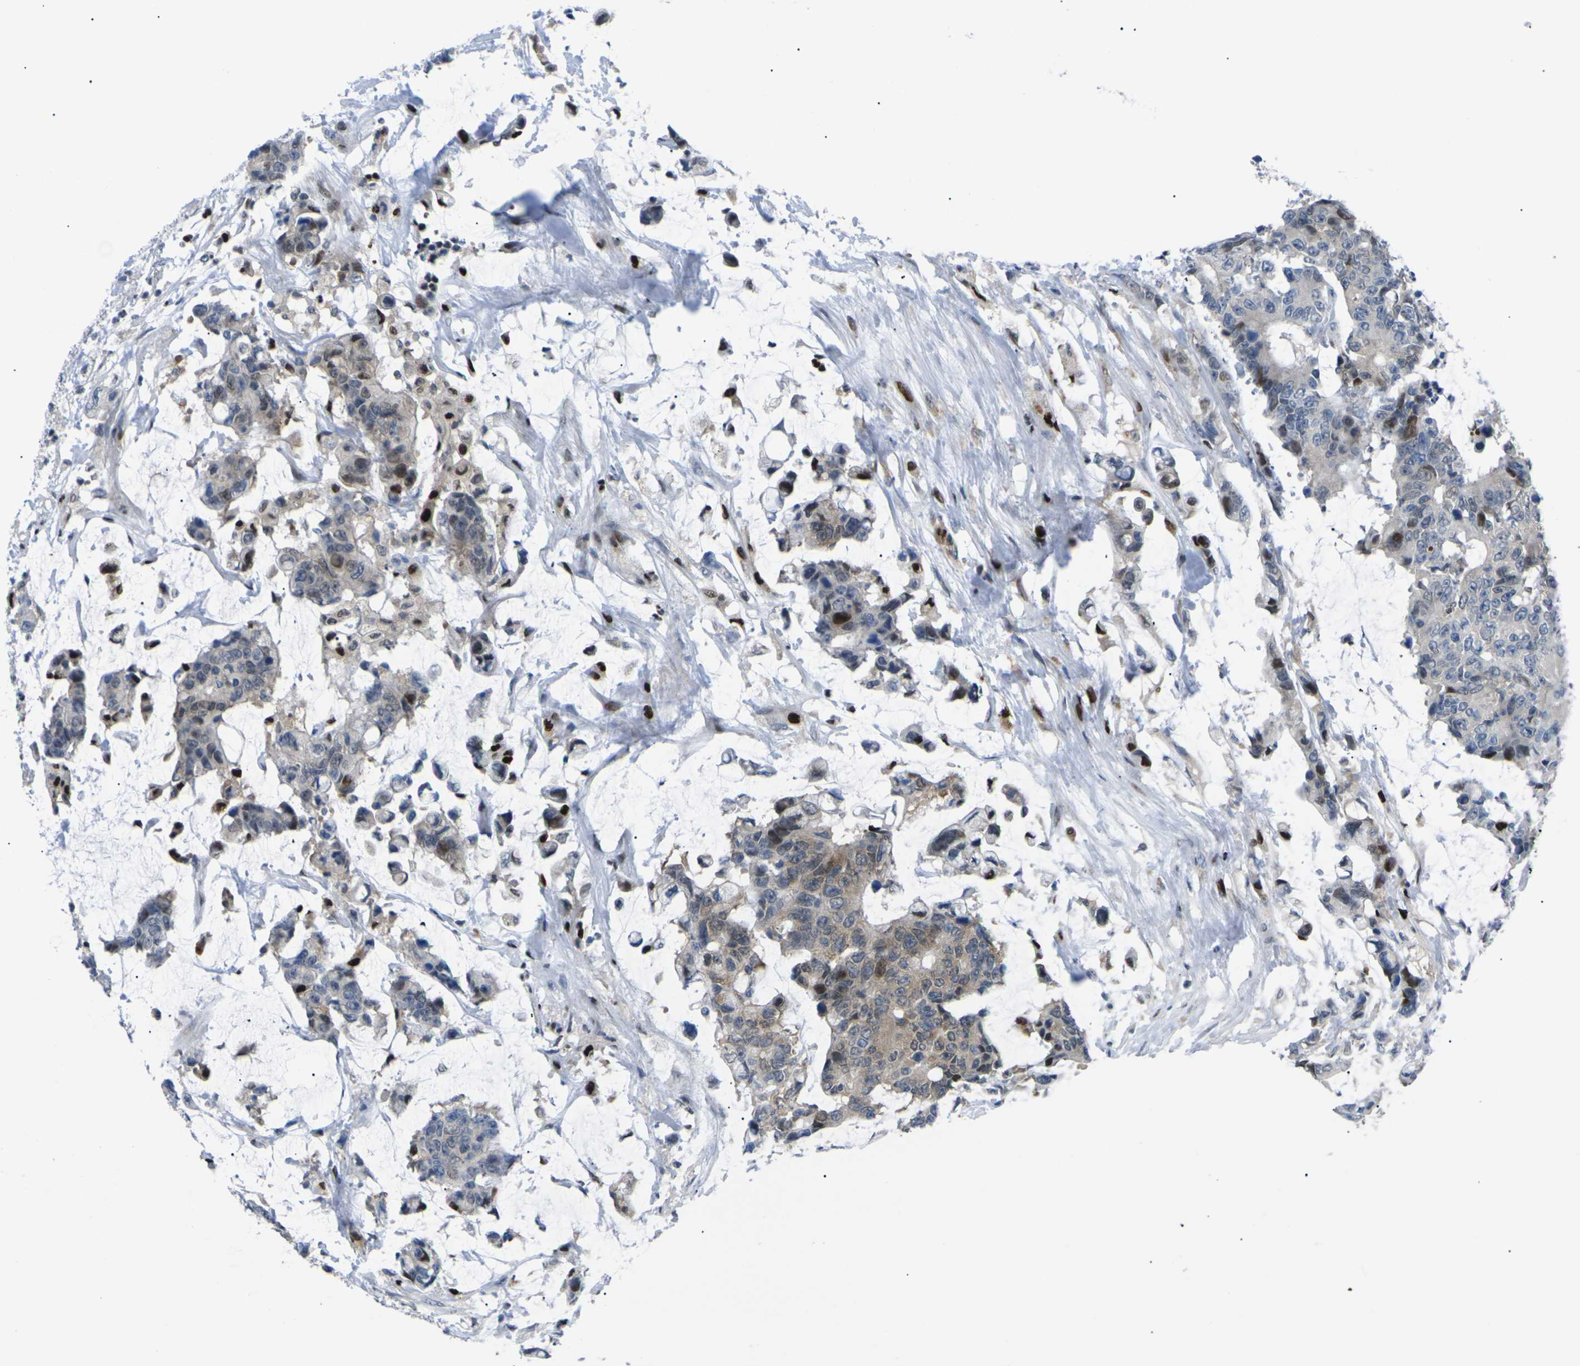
{"staining": {"intensity": "moderate", "quantity": ">75%", "location": "cytoplasmic/membranous"}, "tissue": "colorectal cancer", "cell_type": "Tumor cells", "image_type": "cancer", "snomed": [{"axis": "morphology", "description": "Adenocarcinoma, NOS"}, {"axis": "topography", "description": "Colon"}], "caption": "Colorectal cancer (adenocarcinoma) tissue reveals moderate cytoplasmic/membranous staining in approximately >75% of tumor cells", "gene": "RPS6KA3", "patient": {"sex": "female", "age": 86}}